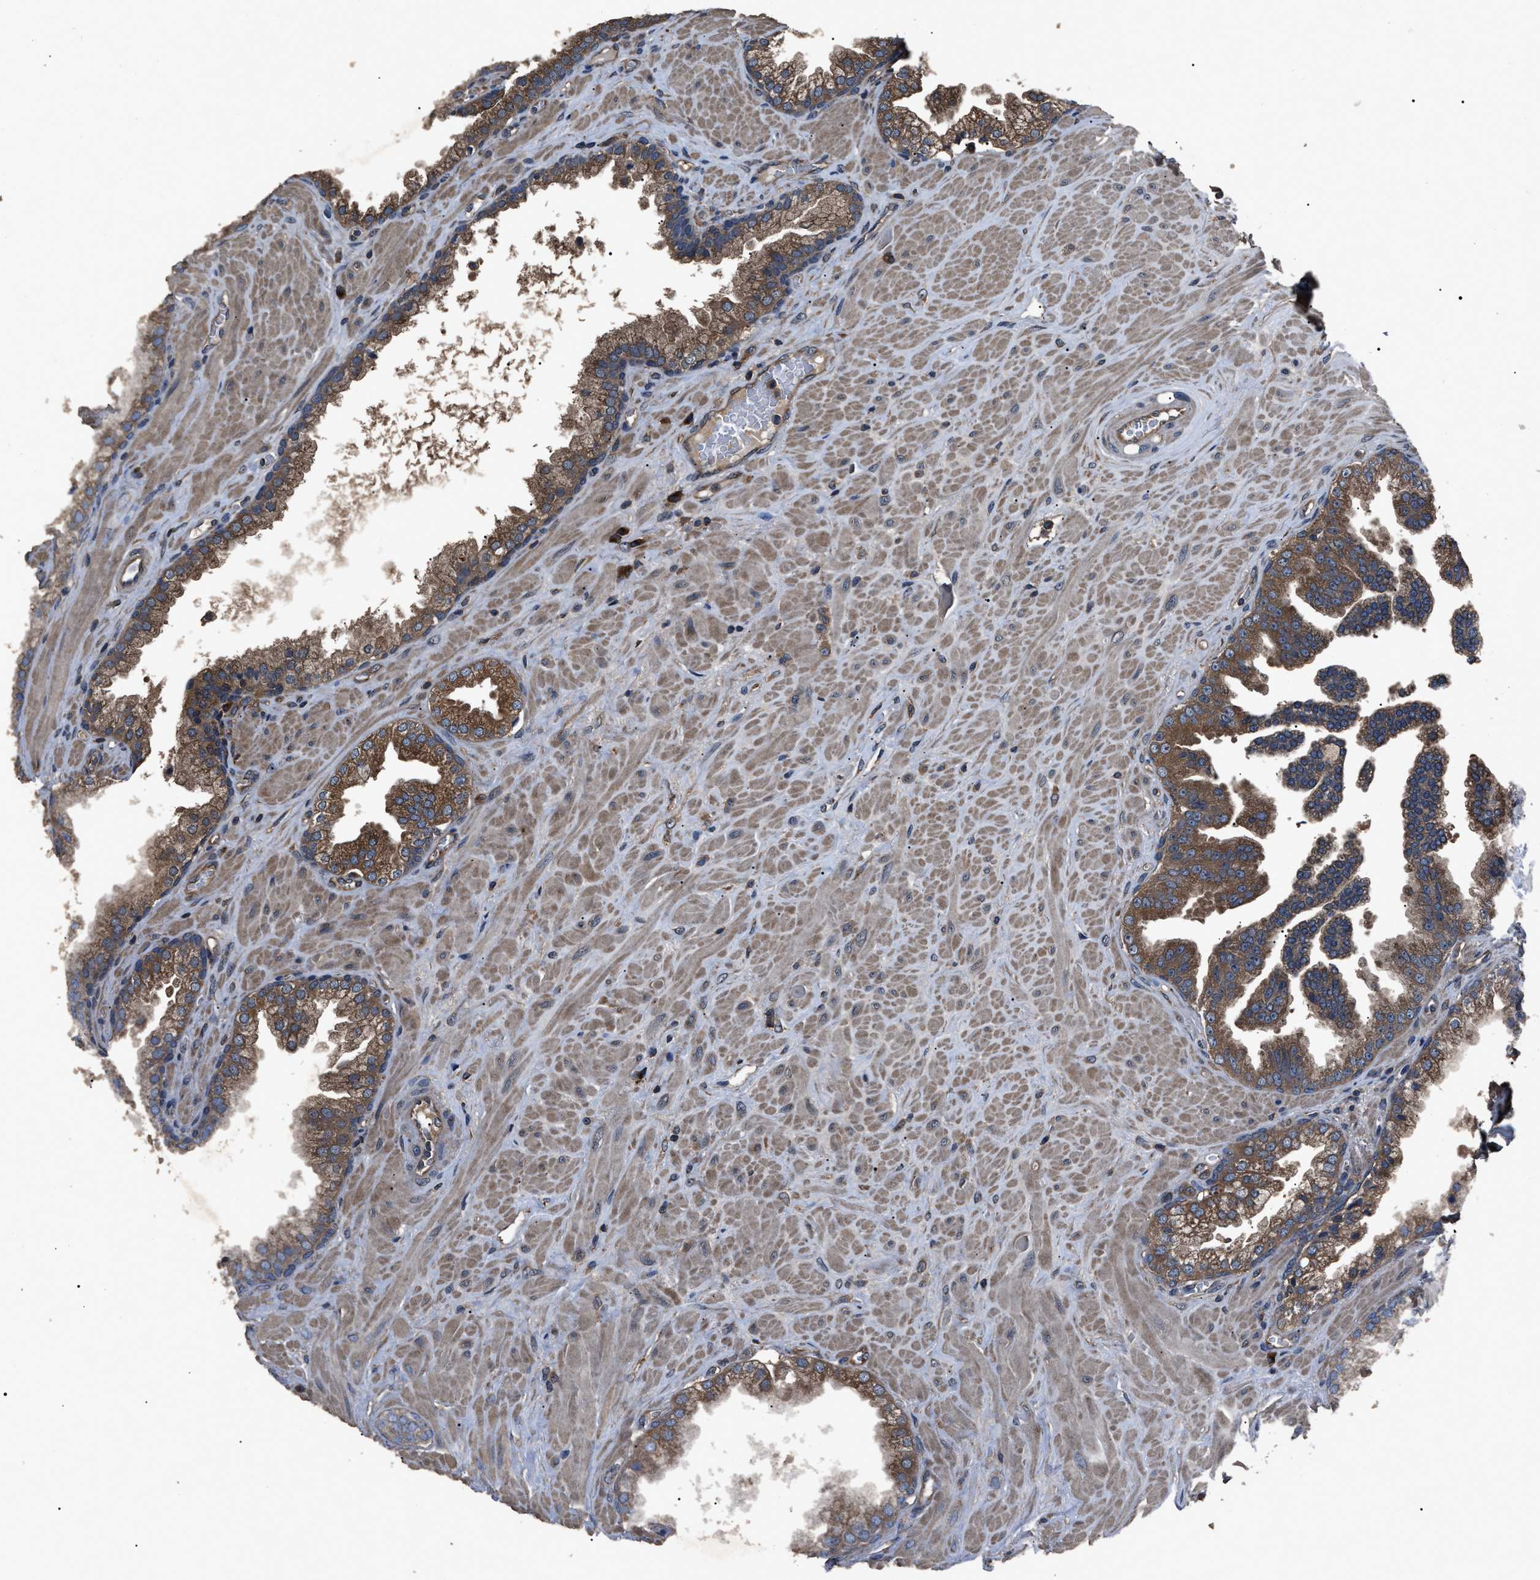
{"staining": {"intensity": "moderate", "quantity": ">75%", "location": "cytoplasmic/membranous"}, "tissue": "prostate cancer", "cell_type": "Tumor cells", "image_type": "cancer", "snomed": [{"axis": "morphology", "description": "Adenocarcinoma, Low grade"}, {"axis": "topography", "description": "Prostate"}], "caption": "DAB immunohistochemical staining of human prostate adenocarcinoma (low-grade) exhibits moderate cytoplasmic/membranous protein staining in approximately >75% of tumor cells.", "gene": "RNF216", "patient": {"sex": "male", "age": 71}}